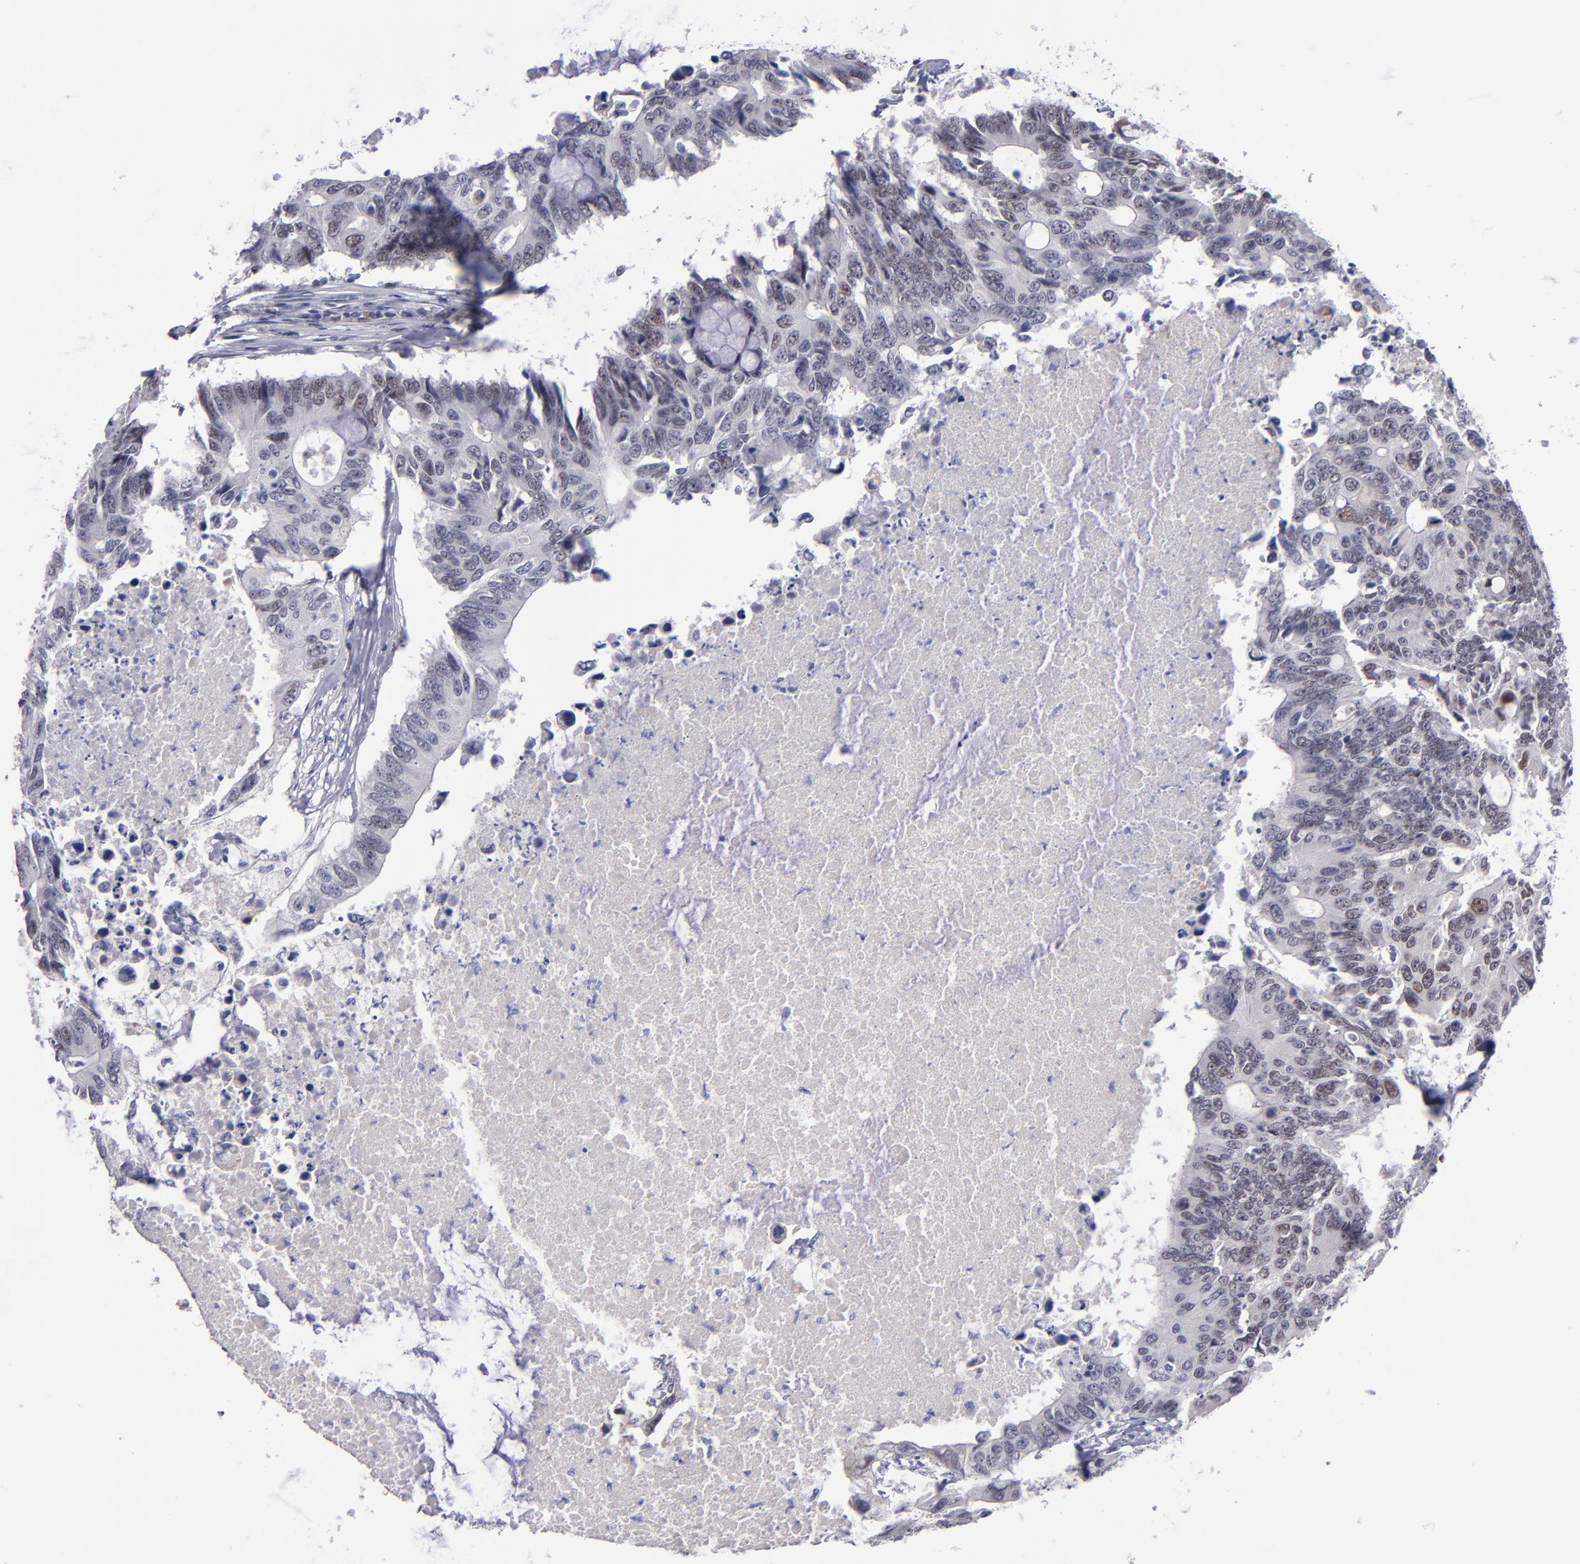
{"staining": {"intensity": "weak", "quantity": "25%-75%", "location": "cytoplasmic/membranous,nuclear"}, "tissue": "colorectal cancer", "cell_type": "Tumor cells", "image_type": "cancer", "snomed": [{"axis": "morphology", "description": "Adenocarcinoma, NOS"}, {"axis": "topography", "description": "Colon"}], "caption": "Immunohistochemical staining of adenocarcinoma (colorectal) reveals low levels of weak cytoplasmic/membranous and nuclear protein positivity in about 25%-75% of tumor cells.", "gene": "OTUB2", "patient": {"sex": "male", "age": 71}}